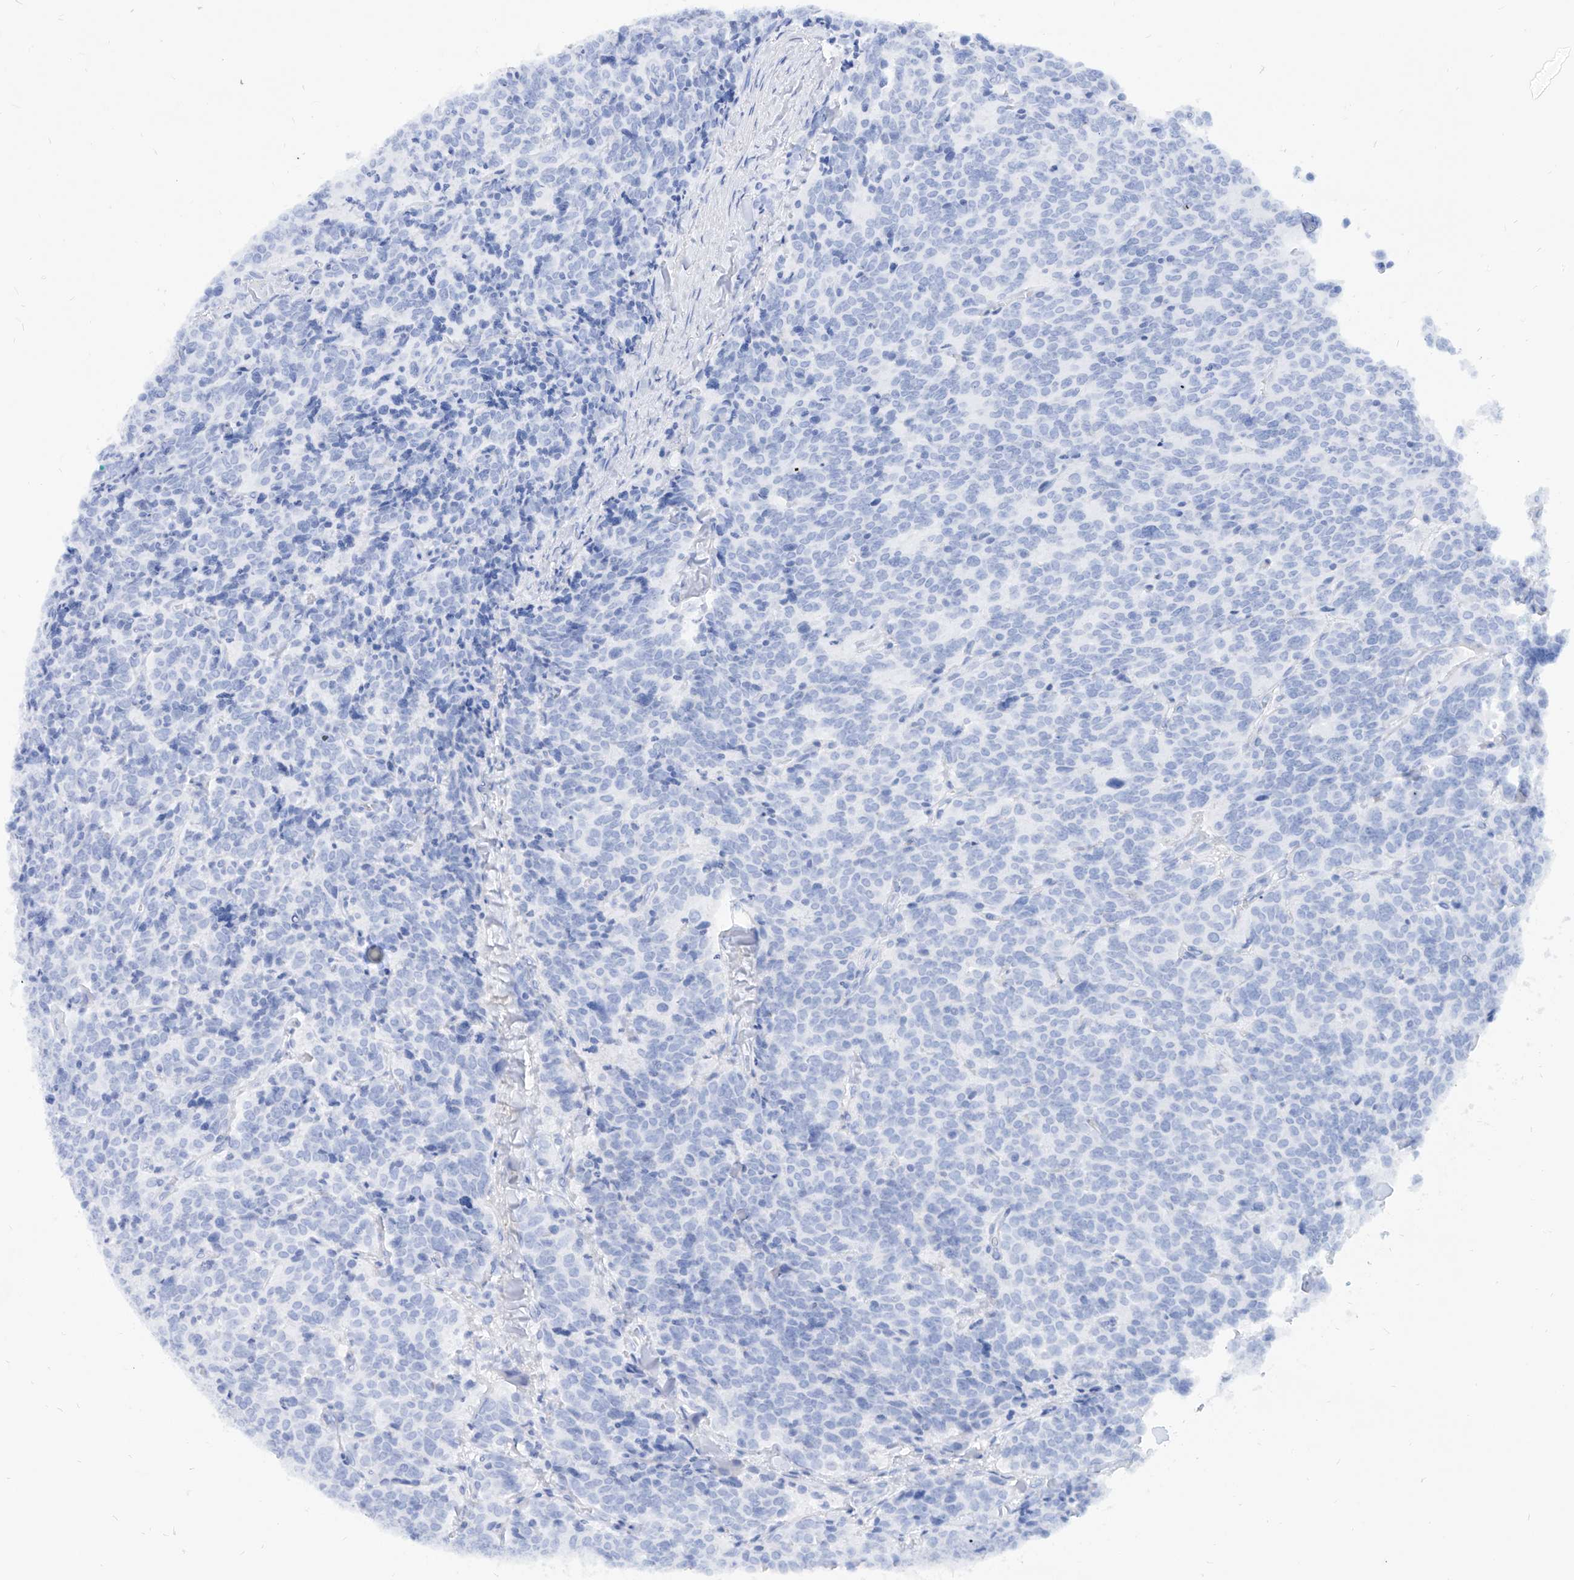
{"staining": {"intensity": "negative", "quantity": "none", "location": "none"}, "tissue": "carcinoid", "cell_type": "Tumor cells", "image_type": "cancer", "snomed": [{"axis": "morphology", "description": "Carcinoid, malignant, NOS"}, {"axis": "topography", "description": "Lung"}], "caption": "IHC of human carcinoid shows no staining in tumor cells.", "gene": "PDXK", "patient": {"sex": "female", "age": 46}}